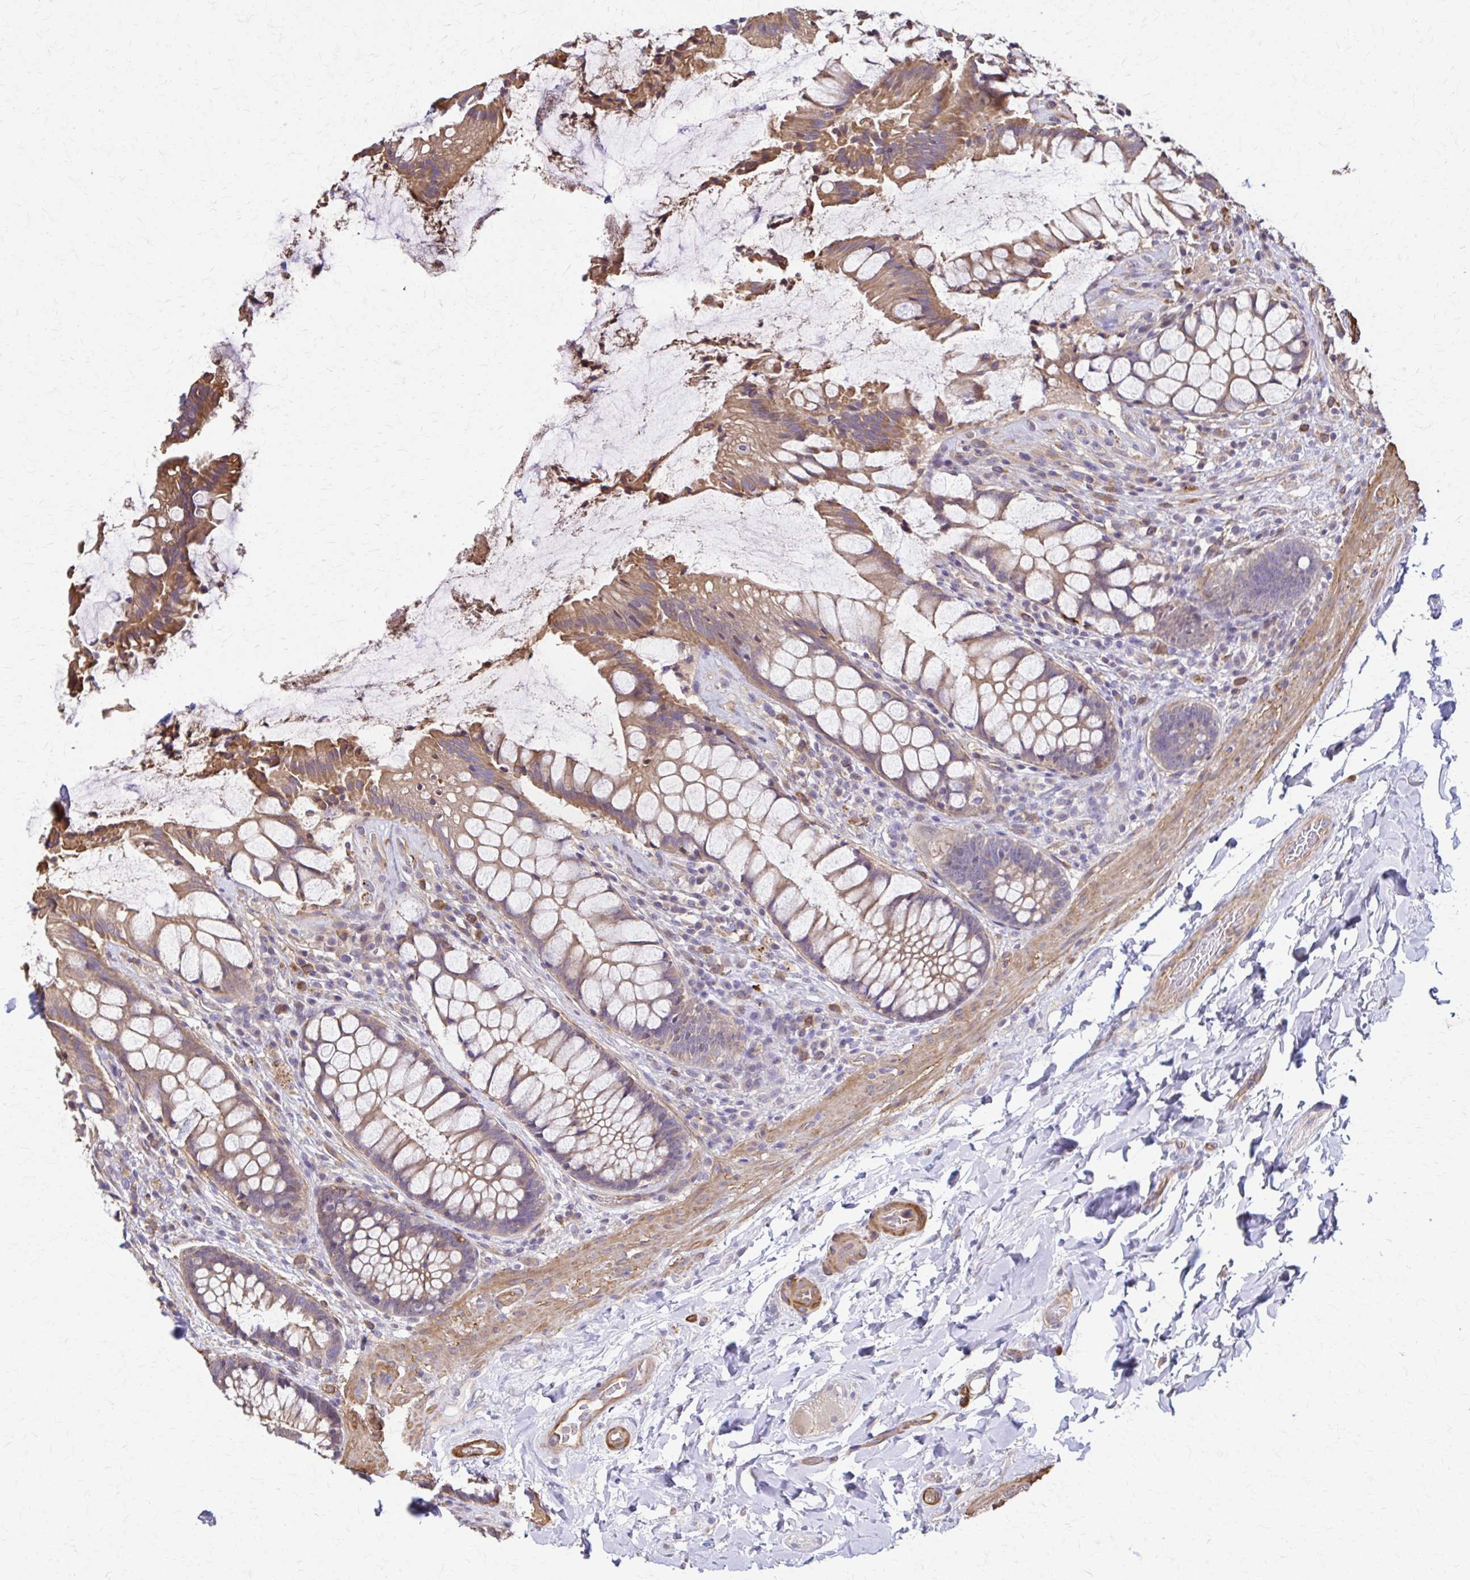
{"staining": {"intensity": "moderate", "quantity": "25%-75%", "location": "cytoplasmic/membranous"}, "tissue": "rectum", "cell_type": "Glandular cells", "image_type": "normal", "snomed": [{"axis": "morphology", "description": "Normal tissue, NOS"}, {"axis": "topography", "description": "Rectum"}], "caption": "Protein staining by immunohistochemistry (IHC) shows moderate cytoplasmic/membranous expression in approximately 25%-75% of glandular cells in benign rectum.", "gene": "DSP", "patient": {"sex": "female", "age": 58}}